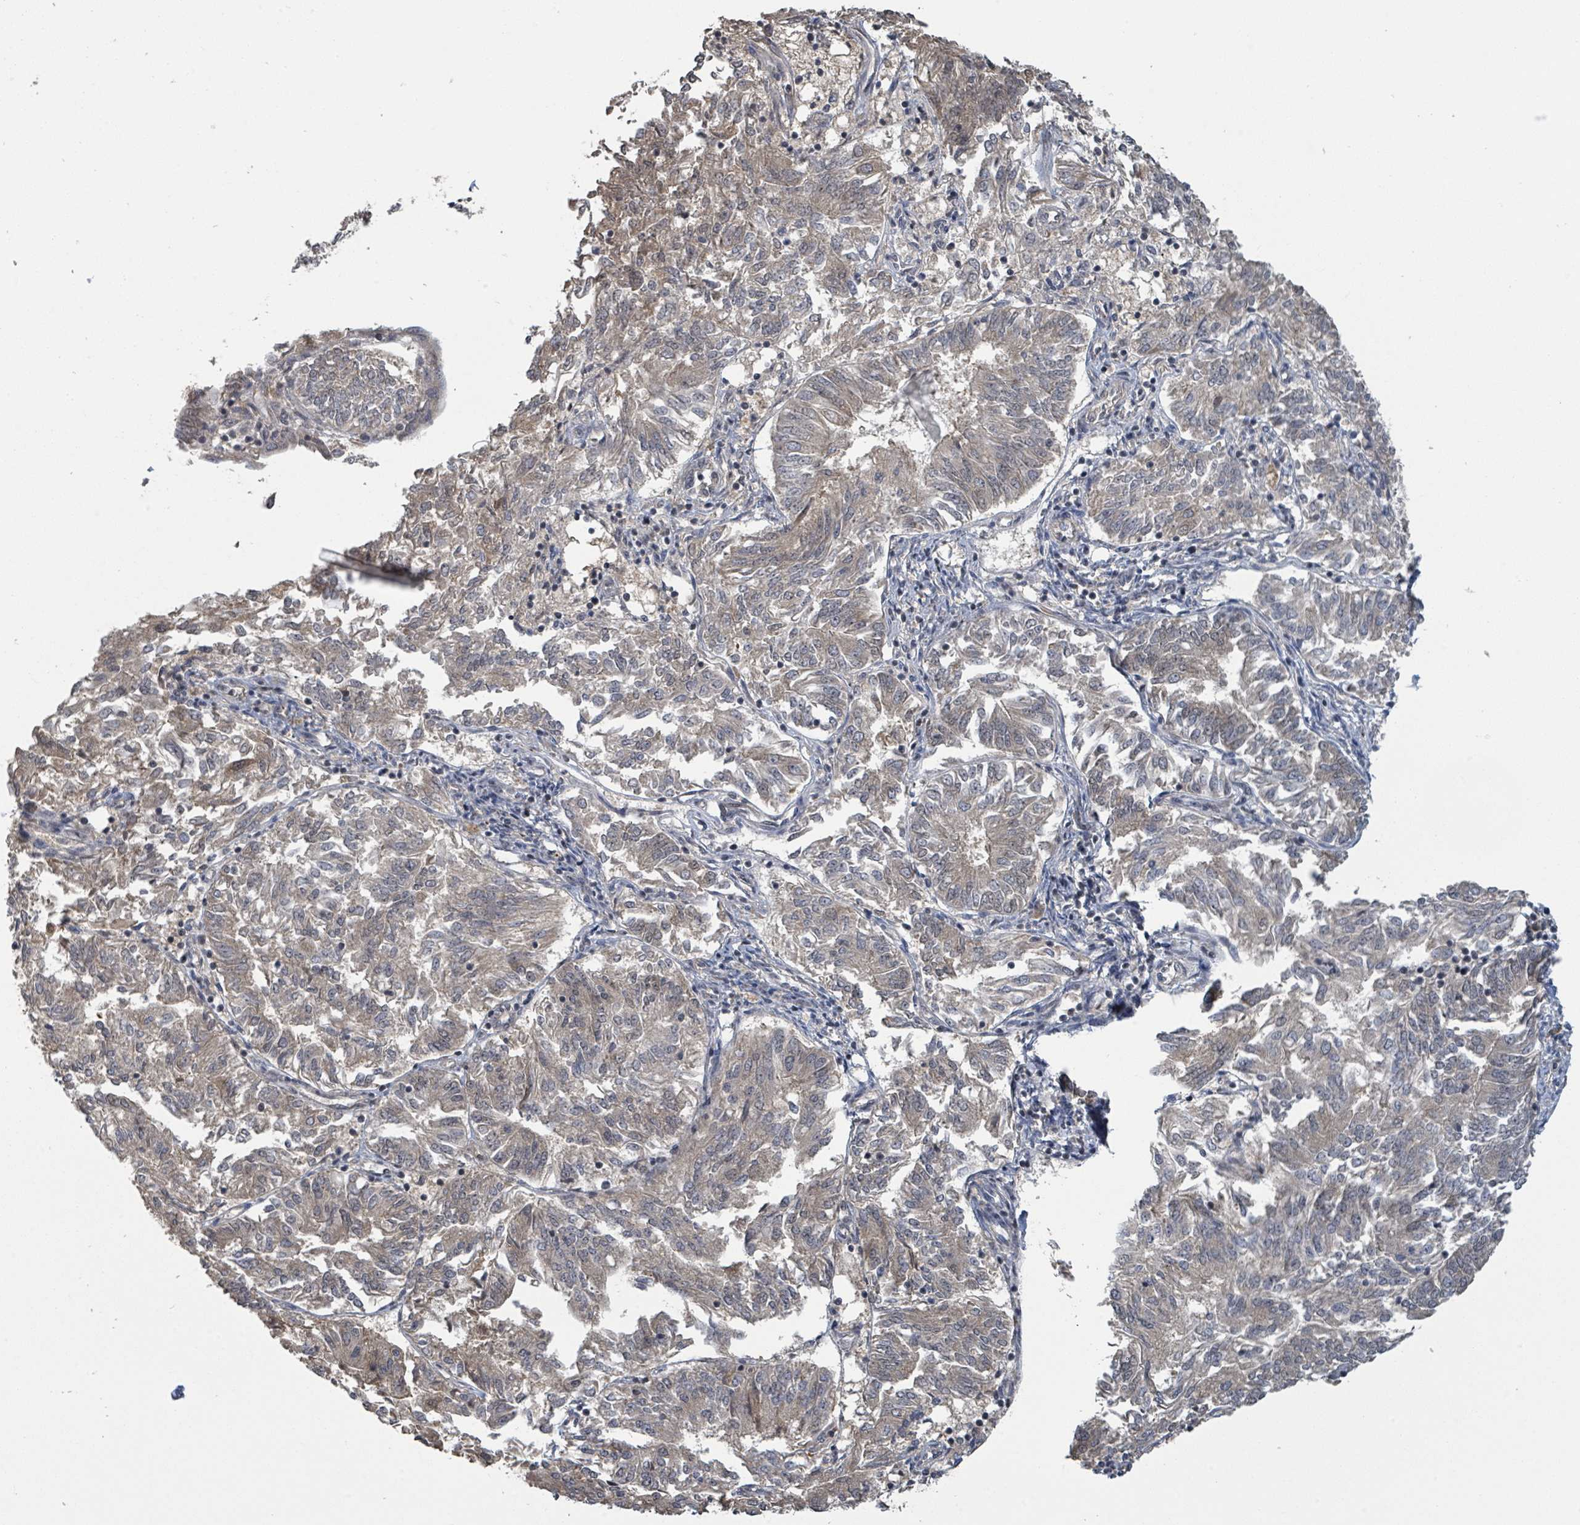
{"staining": {"intensity": "weak", "quantity": "25%-75%", "location": "cytoplasmic/membranous"}, "tissue": "endometrial cancer", "cell_type": "Tumor cells", "image_type": "cancer", "snomed": [{"axis": "morphology", "description": "Adenocarcinoma, NOS"}, {"axis": "topography", "description": "Endometrium"}], "caption": "The histopathology image reveals a brown stain indicating the presence of a protein in the cytoplasmic/membranous of tumor cells in endometrial cancer.", "gene": "ZBTB14", "patient": {"sex": "female", "age": 58}}